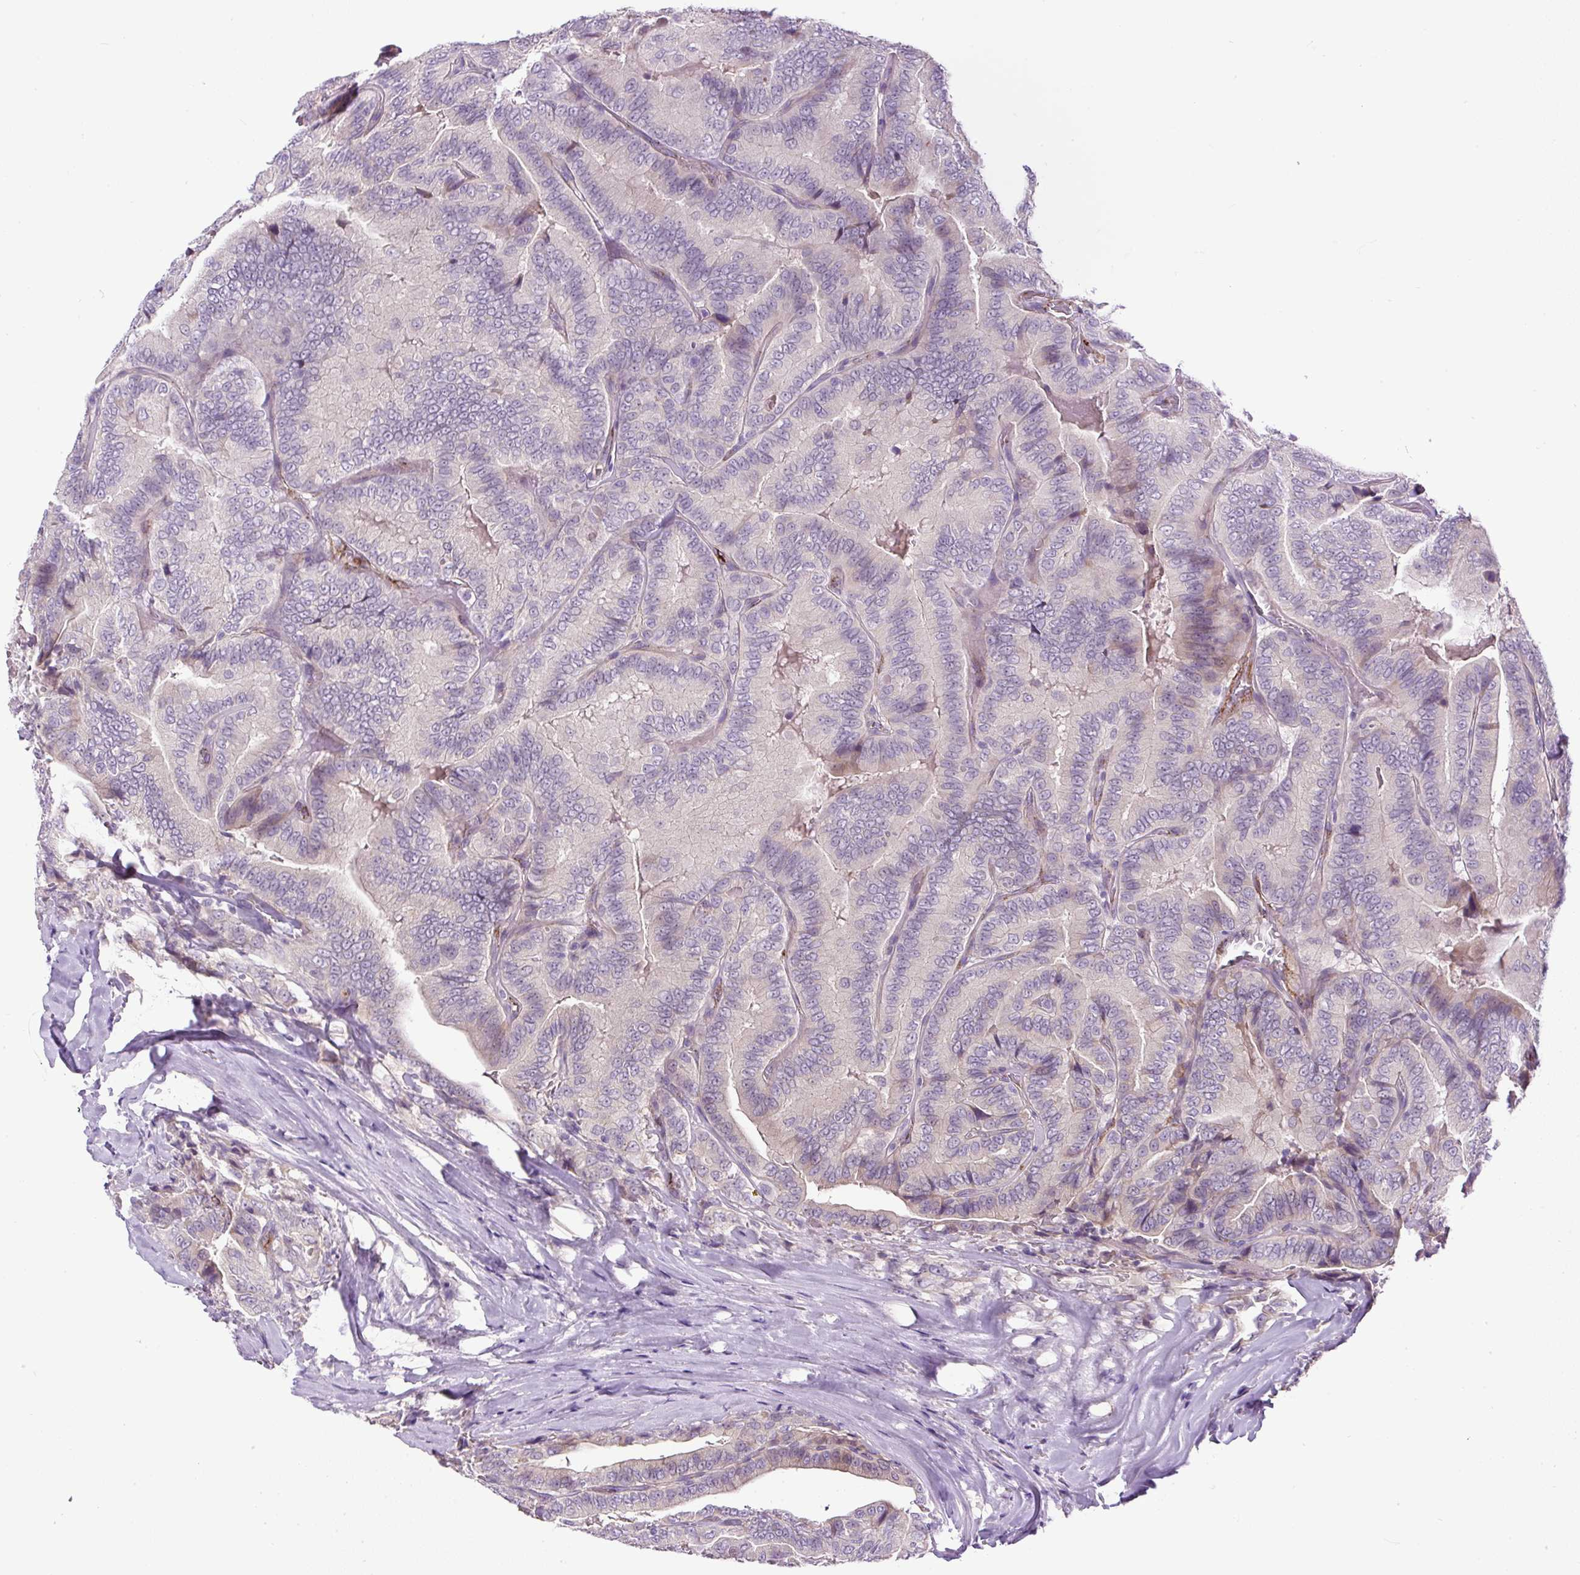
{"staining": {"intensity": "negative", "quantity": "none", "location": "none"}, "tissue": "thyroid cancer", "cell_type": "Tumor cells", "image_type": "cancer", "snomed": [{"axis": "morphology", "description": "Papillary adenocarcinoma, NOS"}, {"axis": "topography", "description": "Thyroid gland"}], "caption": "Immunohistochemical staining of human thyroid papillary adenocarcinoma displays no significant staining in tumor cells.", "gene": "LEFTY2", "patient": {"sex": "male", "age": 61}}